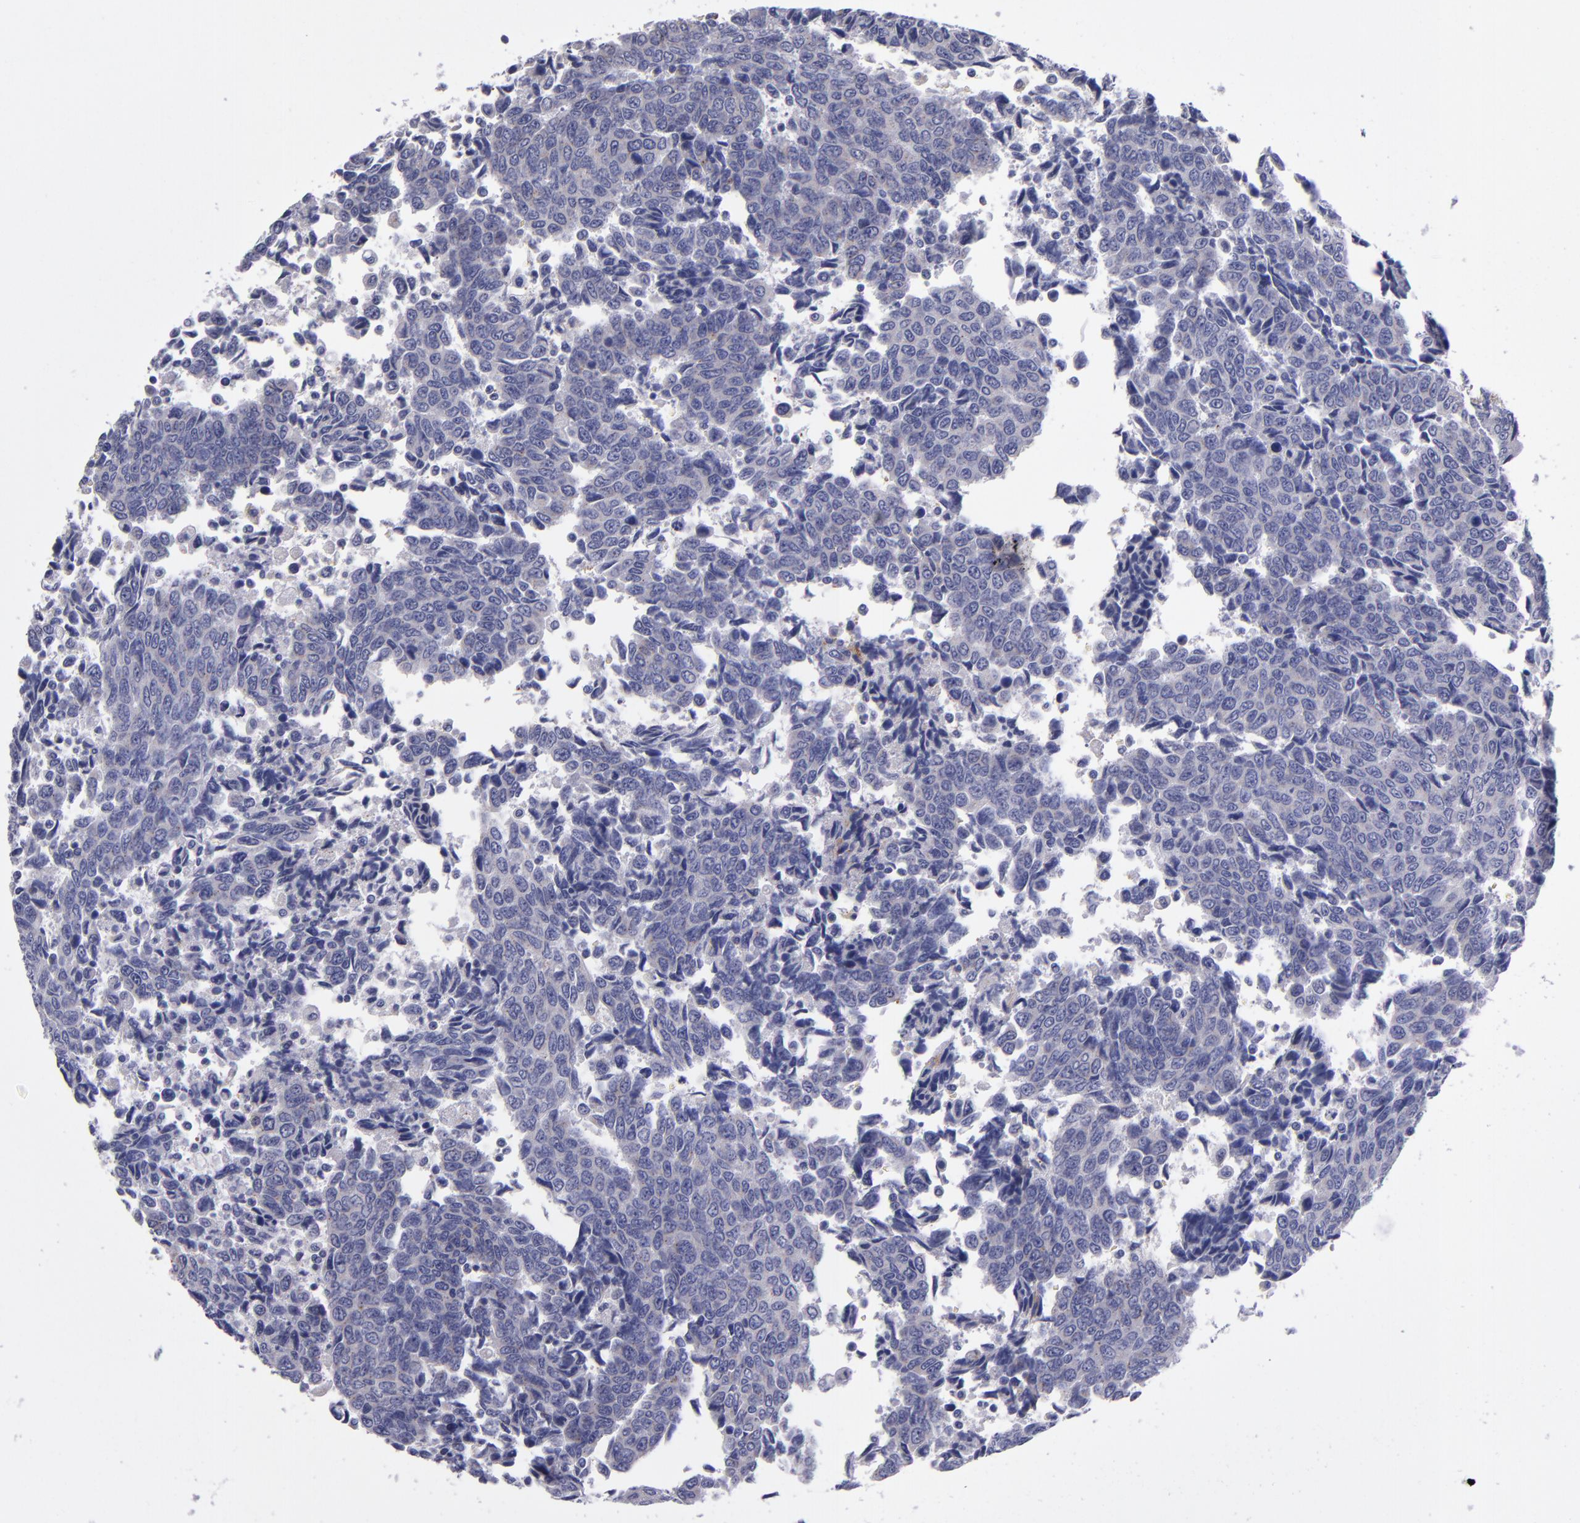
{"staining": {"intensity": "weak", "quantity": "<25%", "location": "cytoplasmic/membranous"}, "tissue": "urothelial cancer", "cell_type": "Tumor cells", "image_type": "cancer", "snomed": [{"axis": "morphology", "description": "Urothelial carcinoma, High grade"}, {"axis": "topography", "description": "Urinary bladder"}], "caption": "This is an immunohistochemistry (IHC) photomicrograph of human urothelial cancer. There is no expression in tumor cells.", "gene": "RAB41", "patient": {"sex": "male", "age": 86}}